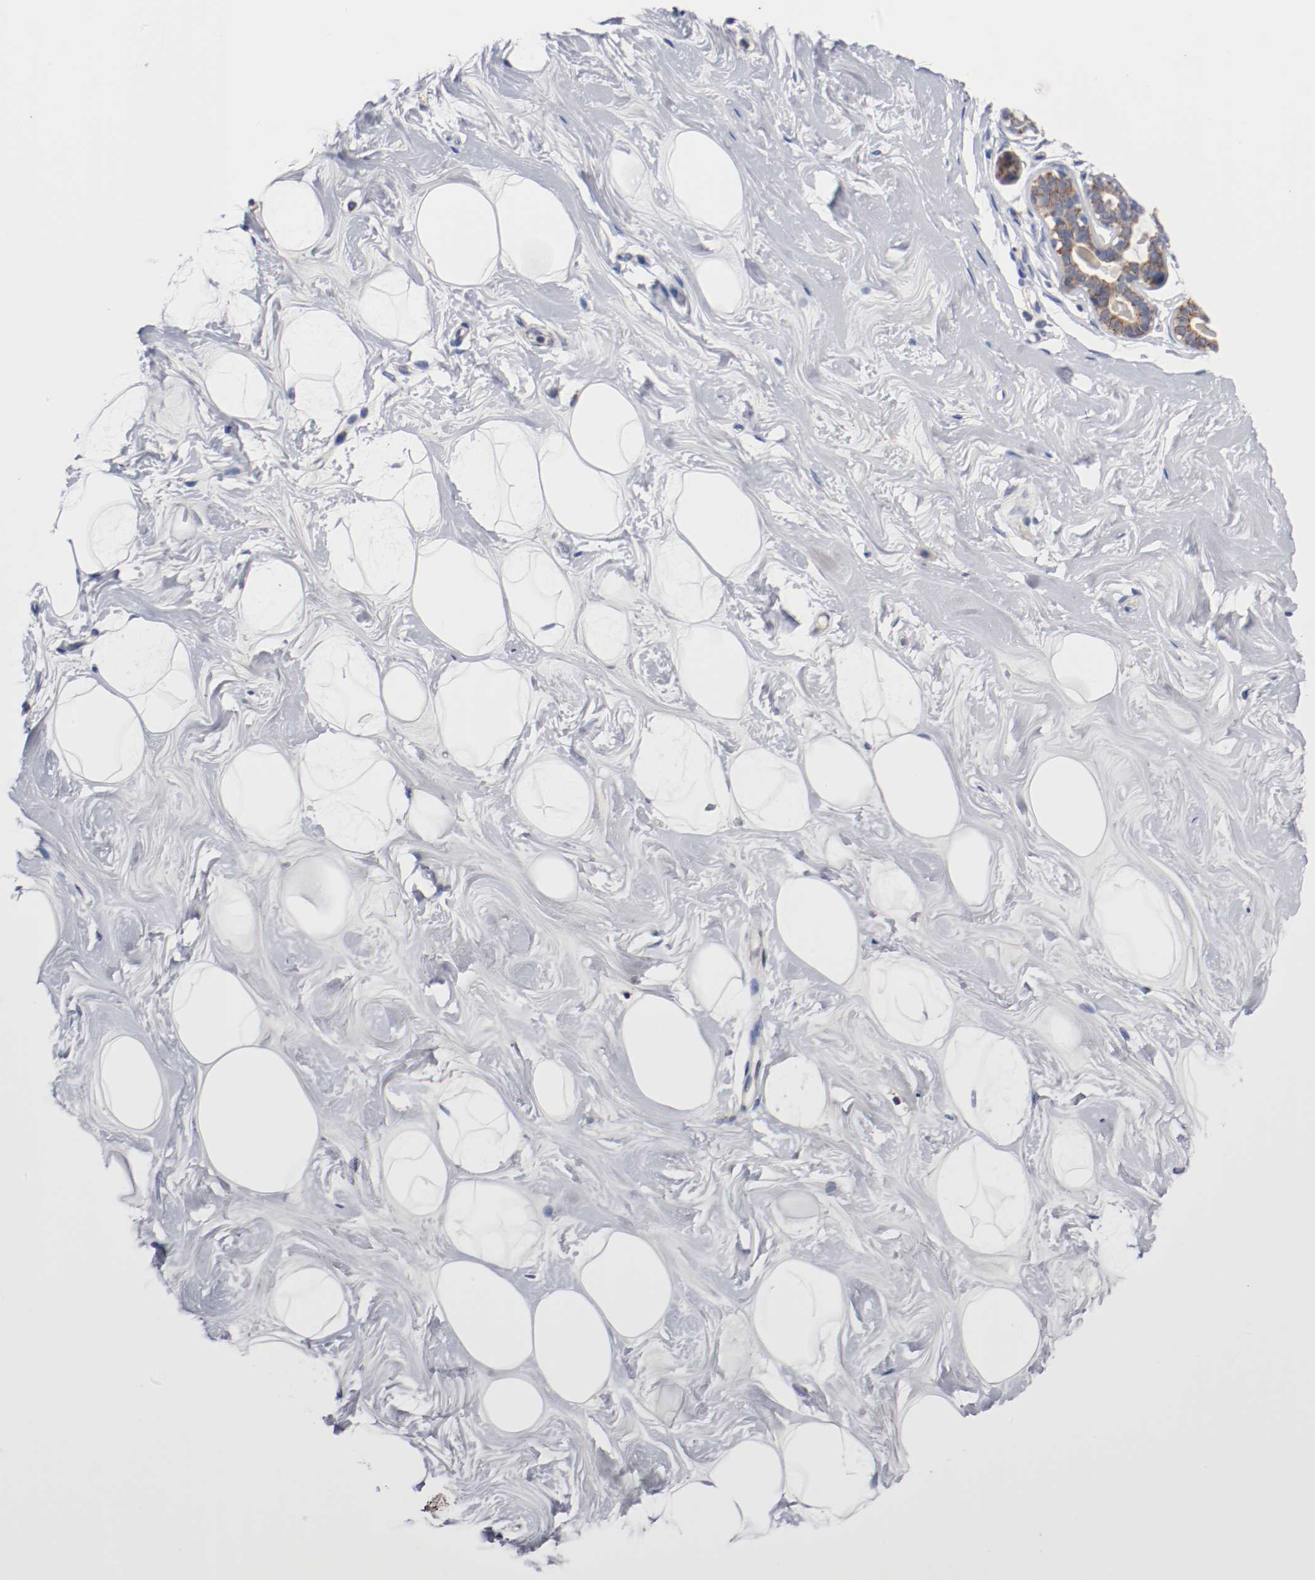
{"staining": {"intensity": "negative", "quantity": "none", "location": "none"}, "tissue": "breast", "cell_type": "Adipocytes", "image_type": "normal", "snomed": [{"axis": "morphology", "description": "Normal tissue, NOS"}, {"axis": "topography", "description": "Breast"}], "caption": "A high-resolution micrograph shows immunohistochemistry (IHC) staining of unremarkable breast, which displays no significant positivity in adipocytes. (Stains: DAB (3,3'-diaminobenzidine) immunohistochemistry with hematoxylin counter stain, Microscopy: brightfield microscopy at high magnification).", "gene": "PCSK6", "patient": {"sex": "female", "age": 23}}